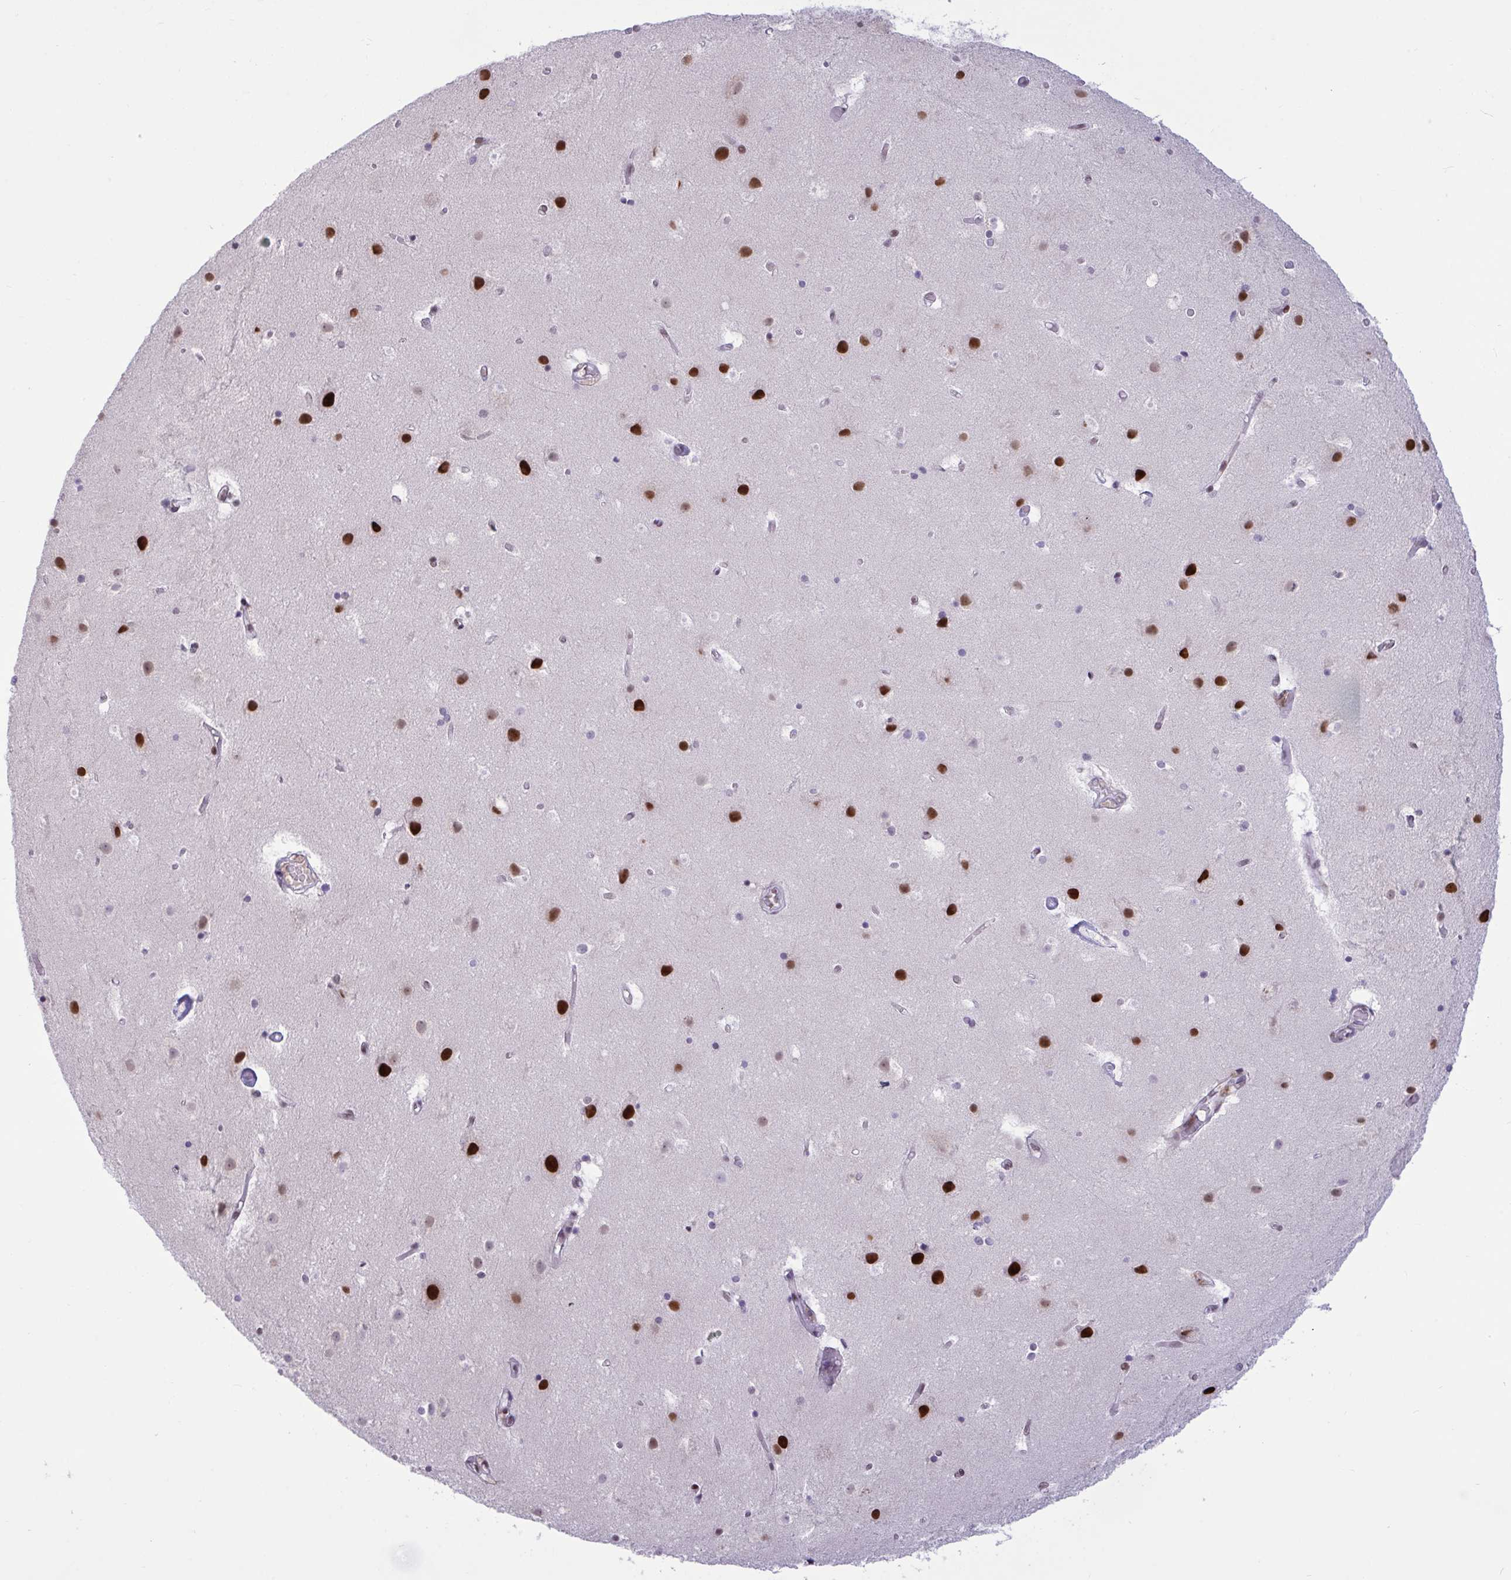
{"staining": {"intensity": "negative", "quantity": "none", "location": "none"}, "tissue": "cerebral cortex", "cell_type": "Endothelial cells", "image_type": "normal", "snomed": [{"axis": "morphology", "description": "Normal tissue, NOS"}, {"axis": "topography", "description": "Cerebral cortex"}], "caption": "Protein analysis of benign cerebral cortex demonstrates no significant positivity in endothelial cells.", "gene": "CBFA2T2", "patient": {"sex": "female", "age": 52}}